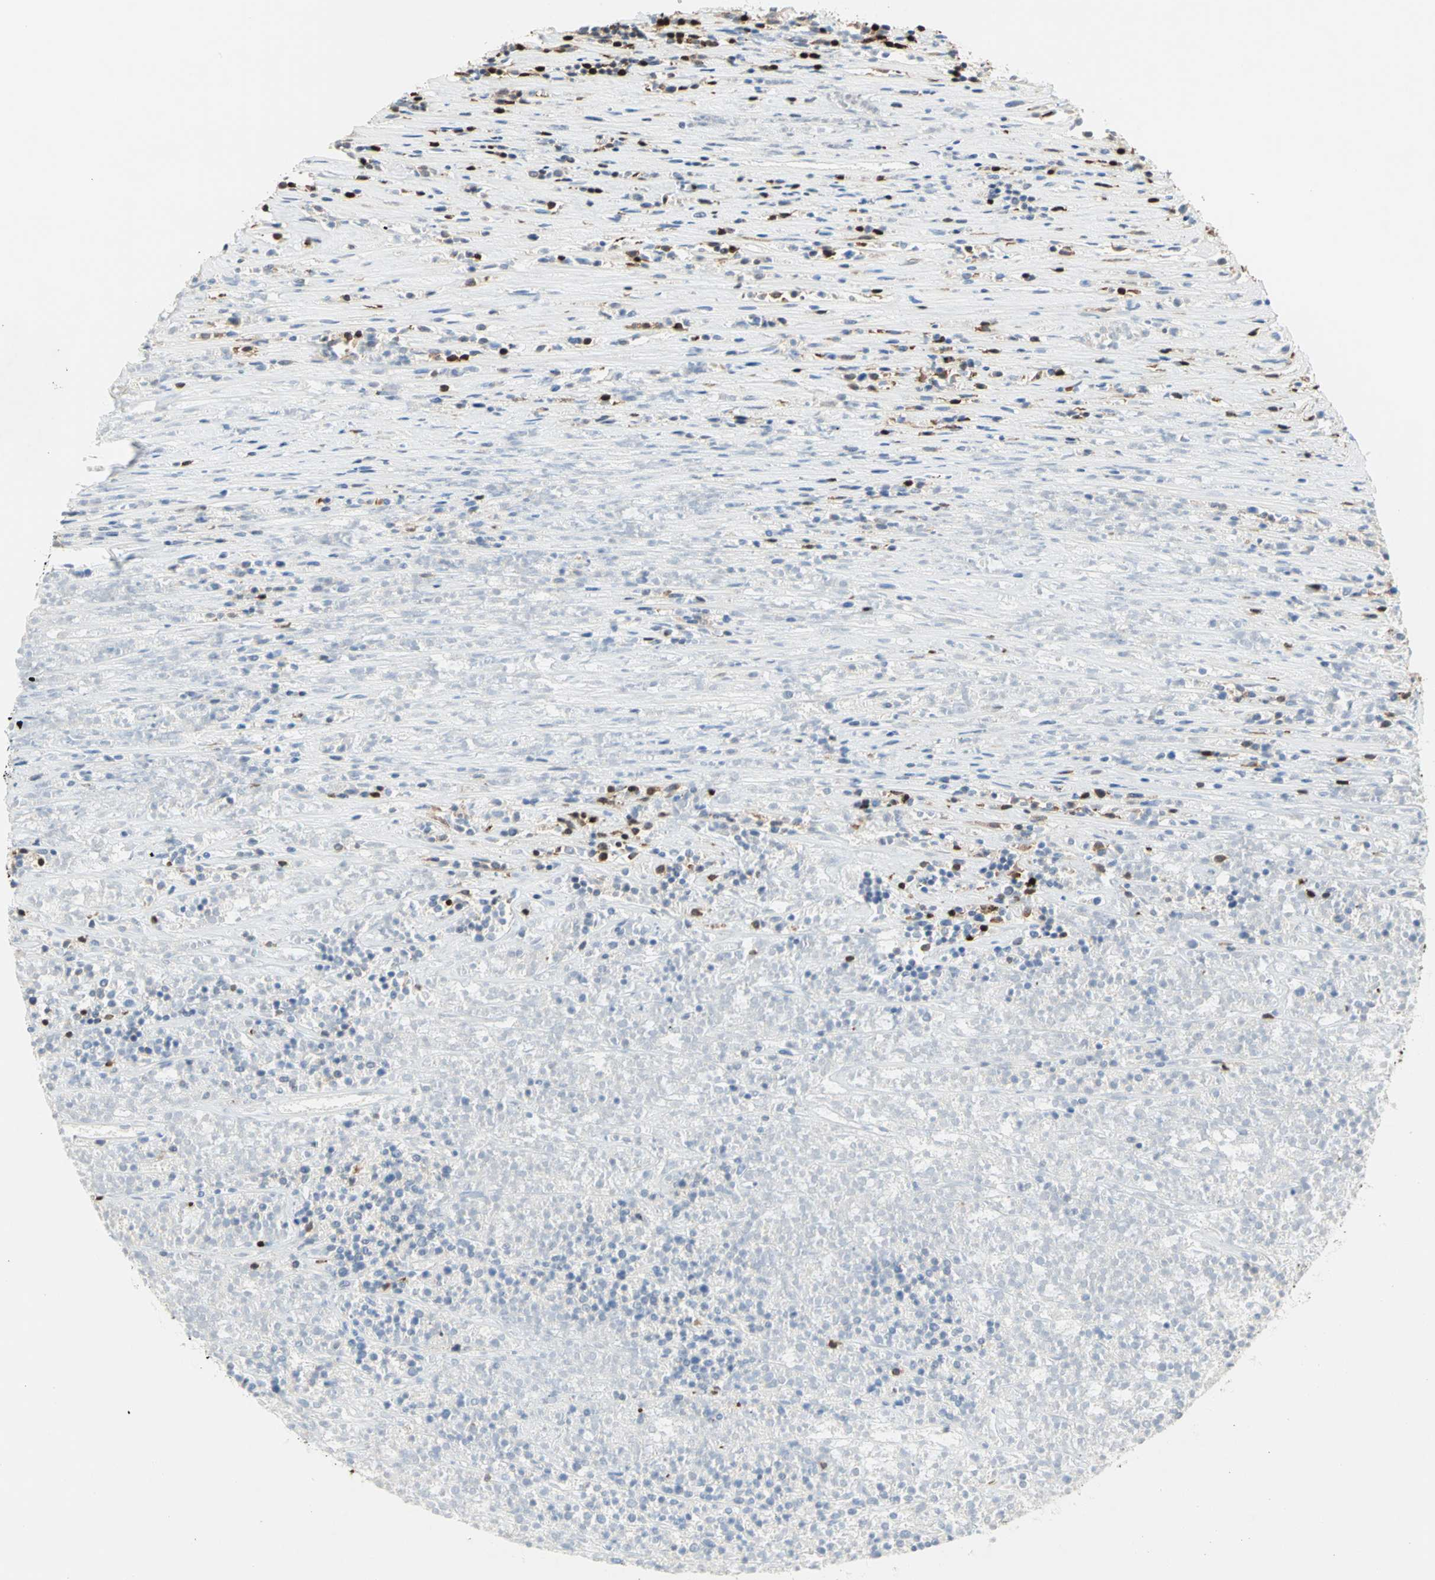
{"staining": {"intensity": "strong", "quantity": "<25%", "location": "nuclear"}, "tissue": "lymphoma", "cell_type": "Tumor cells", "image_type": "cancer", "snomed": [{"axis": "morphology", "description": "Malignant lymphoma, non-Hodgkin's type, High grade"}, {"axis": "topography", "description": "Lymph node"}], "caption": "This photomicrograph exhibits immunohistochemistry staining of human lymphoma, with medium strong nuclear staining in approximately <25% of tumor cells.", "gene": "HMGB1", "patient": {"sex": "female", "age": 73}}